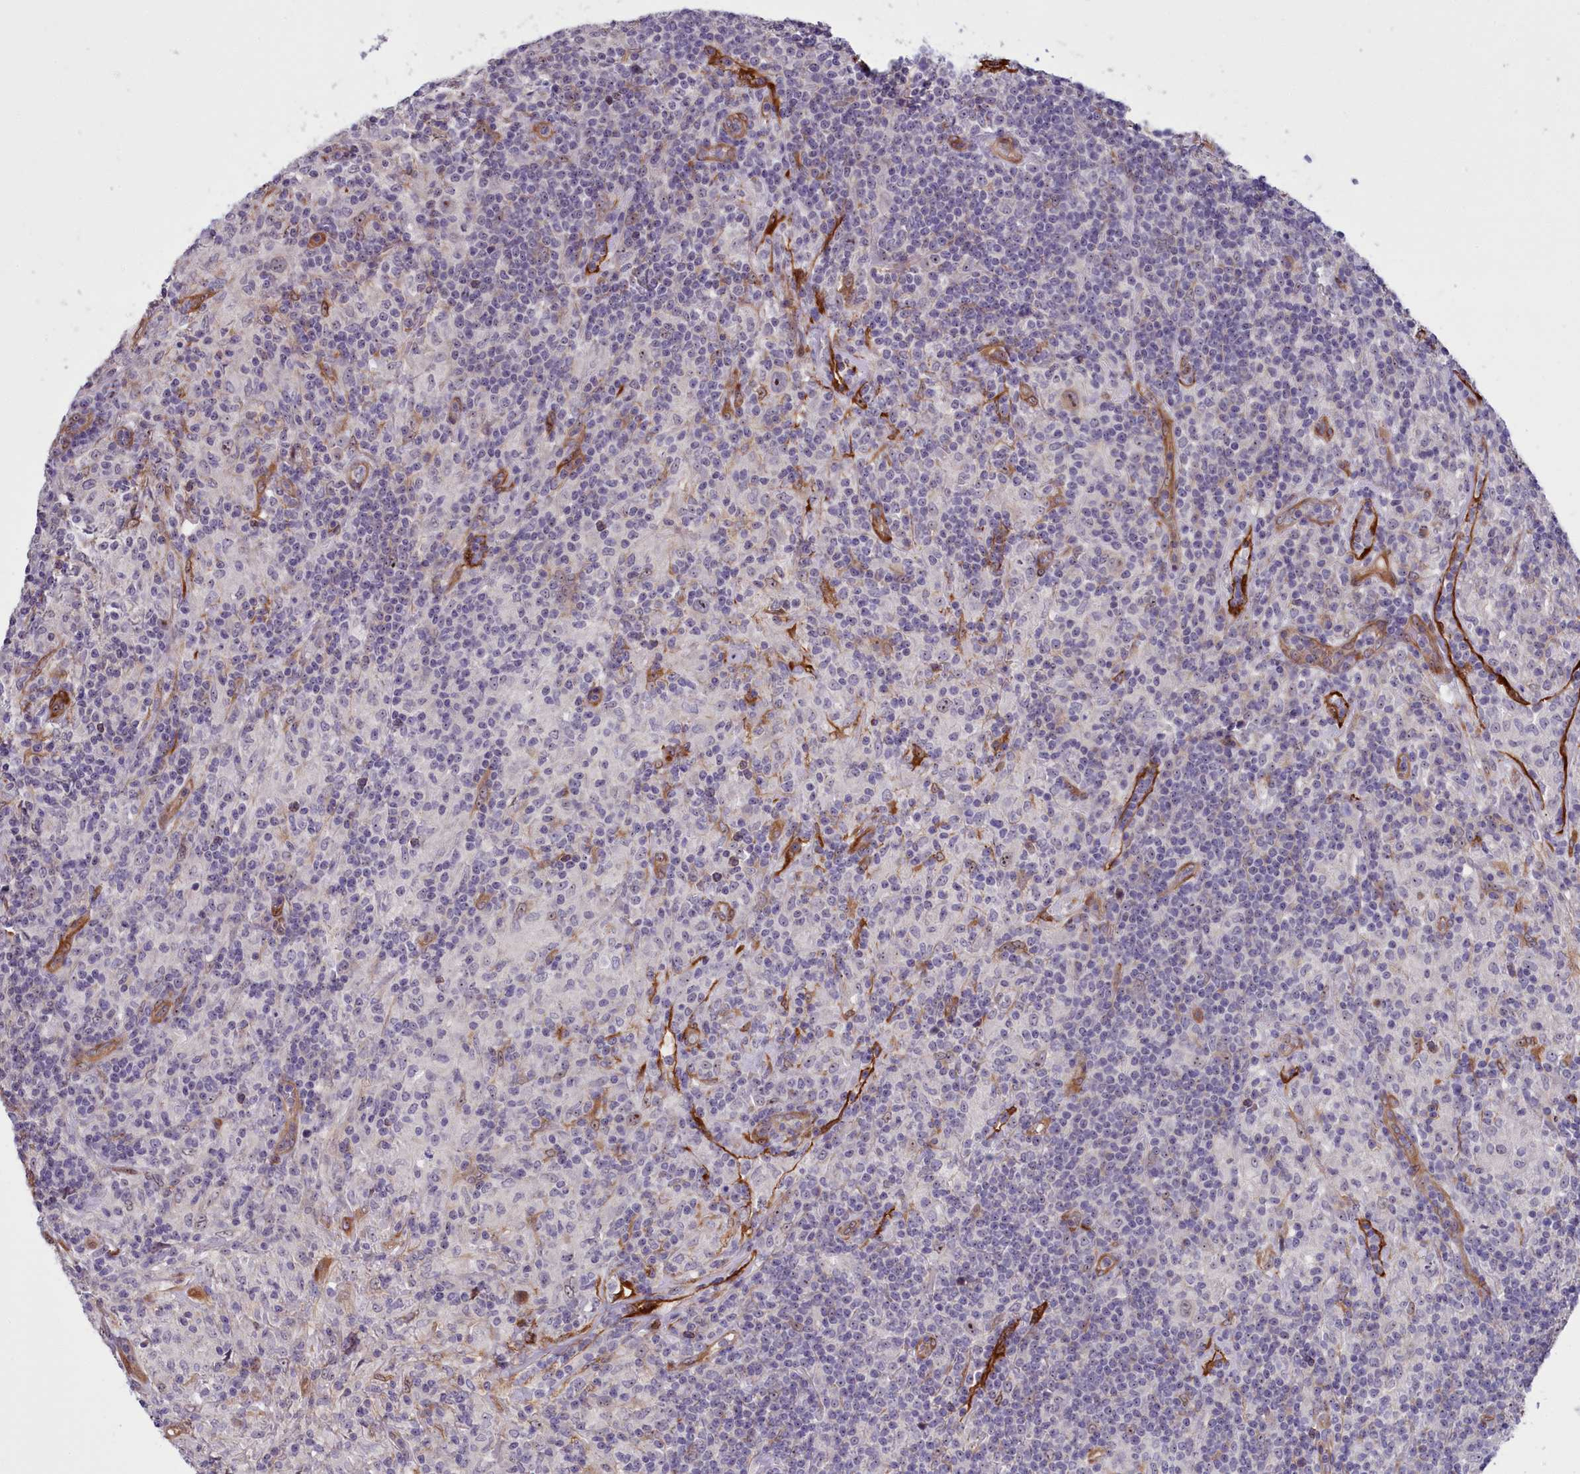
{"staining": {"intensity": "negative", "quantity": "none", "location": "none"}, "tissue": "lymphoma", "cell_type": "Tumor cells", "image_type": "cancer", "snomed": [{"axis": "morphology", "description": "Hodgkin's disease, NOS"}, {"axis": "topography", "description": "Lymph node"}], "caption": "An IHC photomicrograph of Hodgkin's disease is shown. There is no staining in tumor cells of Hodgkin's disease.", "gene": "BCAR1", "patient": {"sex": "male", "age": 70}}